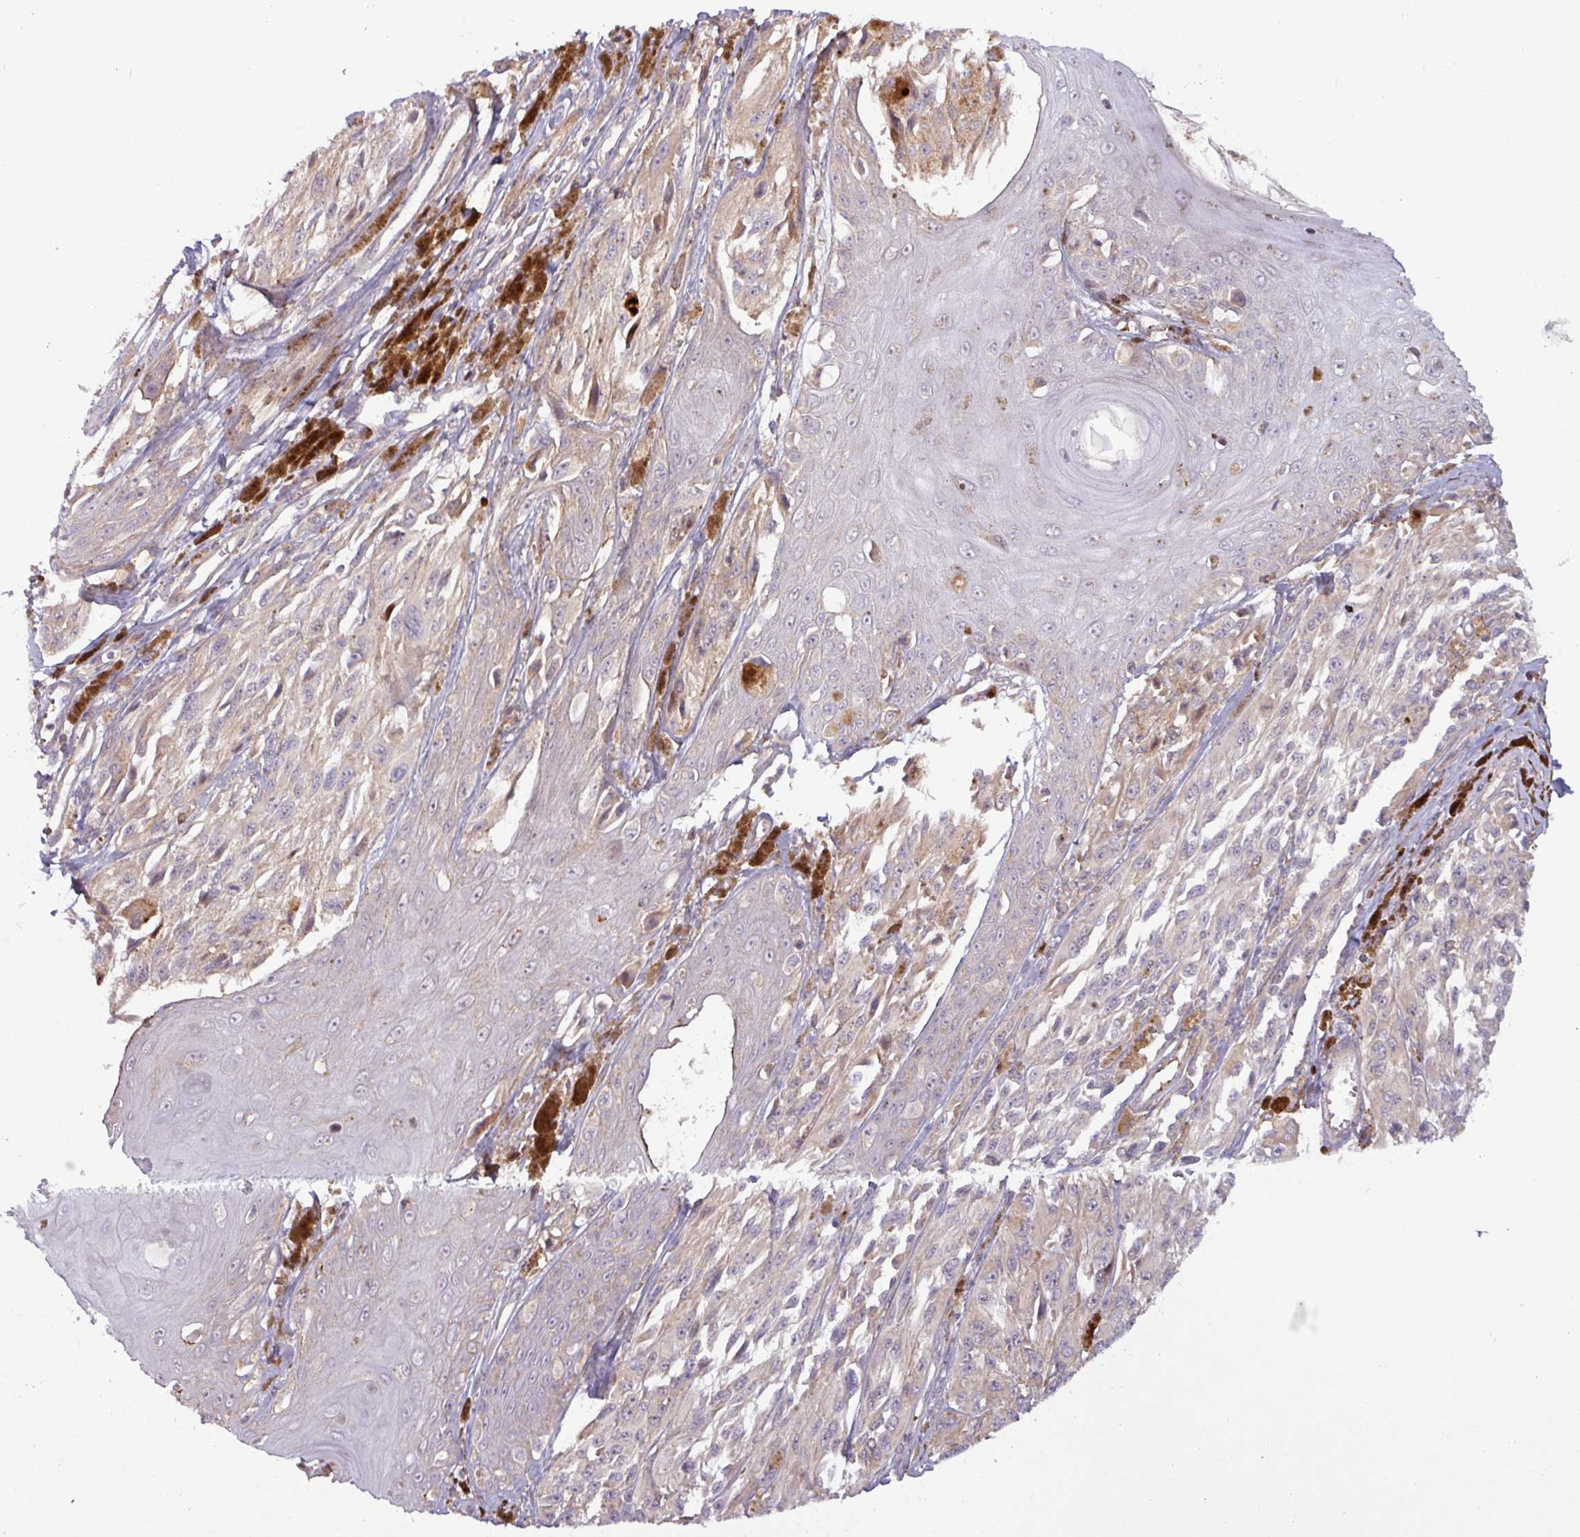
{"staining": {"intensity": "negative", "quantity": "none", "location": "none"}, "tissue": "melanoma", "cell_type": "Tumor cells", "image_type": "cancer", "snomed": [{"axis": "morphology", "description": "Malignant melanoma, NOS"}, {"axis": "topography", "description": "Skin"}], "caption": "A high-resolution histopathology image shows immunohistochemistry staining of melanoma, which displays no significant expression in tumor cells.", "gene": "PCED1A", "patient": {"sex": "male", "age": 94}}